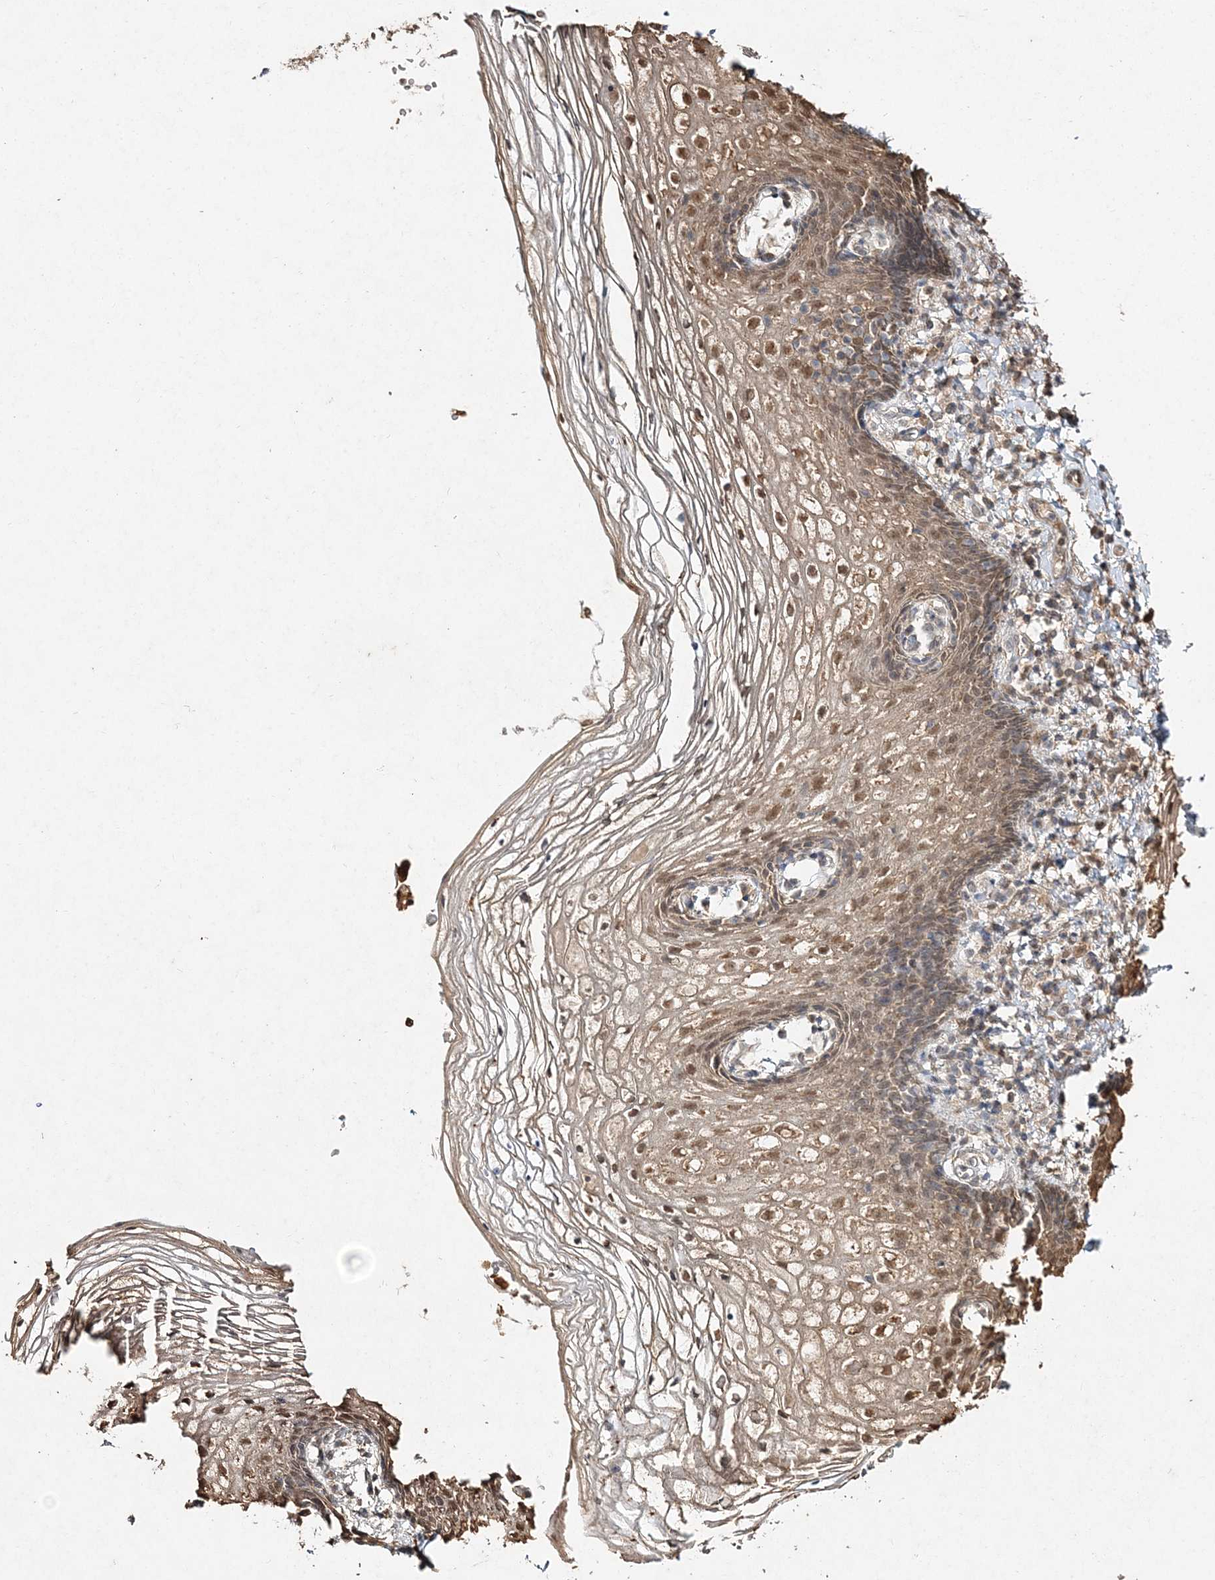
{"staining": {"intensity": "moderate", "quantity": ">75%", "location": "nuclear"}, "tissue": "vagina", "cell_type": "Squamous epithelial cells", "image_type": "normal", "snomed": [{"axis": "morphology", "description": "Normal tissue, NOS"}, {"axis": "topography", "description": "Vagina"}], "caption": "This is a histology image of immunohistochemistry staining of unremarkable vagina, which shows moderate staining in the nuclear of squamous epithelial cells.", "gene": "S100A11", "patient": {"sex": "female", "age": 60}}